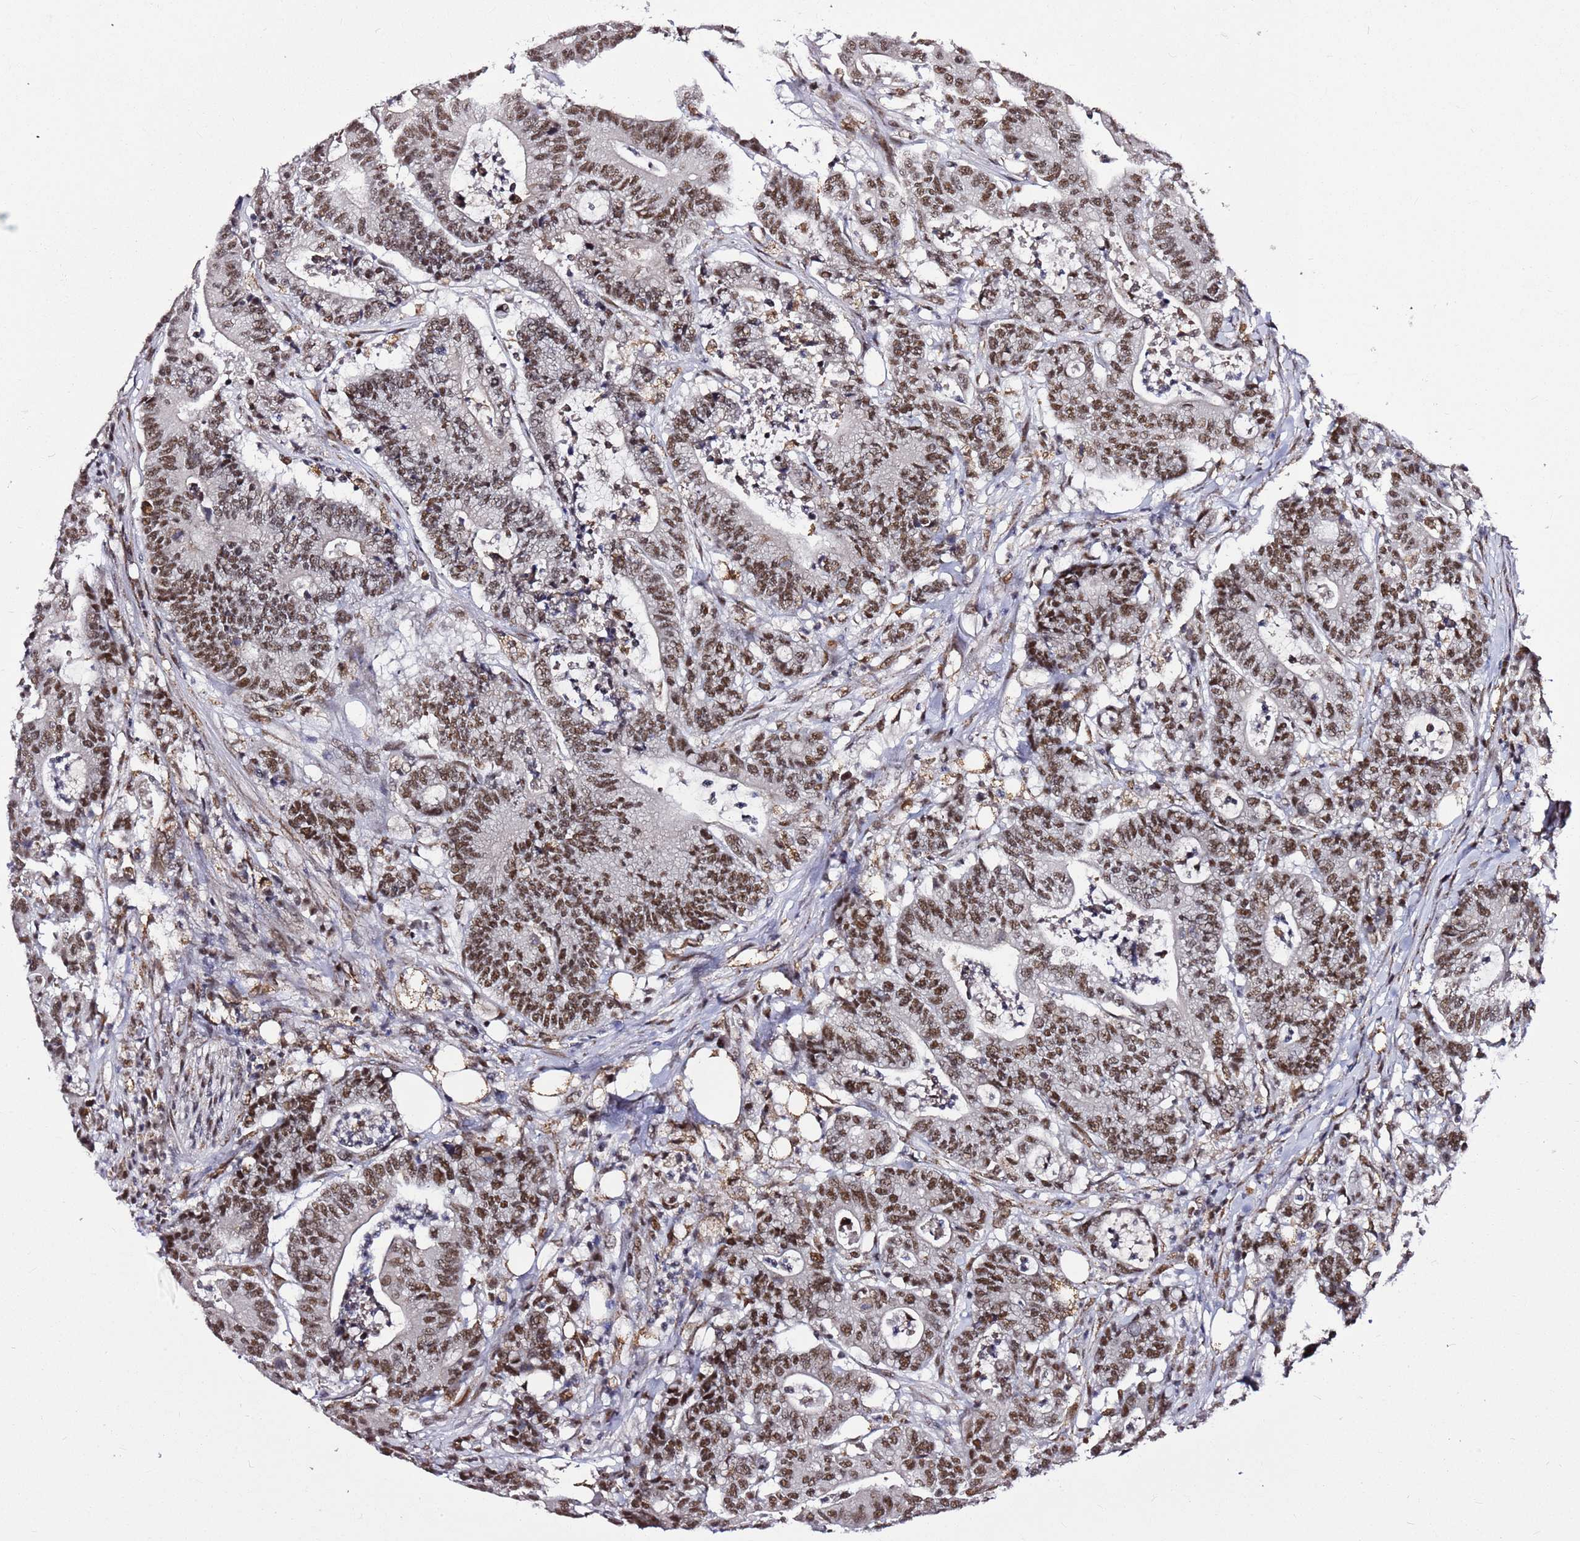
{"staining": {"intensity": "moderate", "quantity": ">75%", "location": "nuclear"}, "tissue": "colorectal cancer", "cell_type": "Tumor cells", "image_type": "cancer", "snomed": [{"axis": "morphology", "description": "Adenocarcinoma, NOS"}, {"axis": "topography", "description": "Colon"}], "caption": "Colorectal cancer (adenocarcinoma) tissue demonstrates moderate nuclear expression in approximately >75% of tumor cells", "gene": "AKAP8L", "patient": {"sex": "female", "age": 84}}